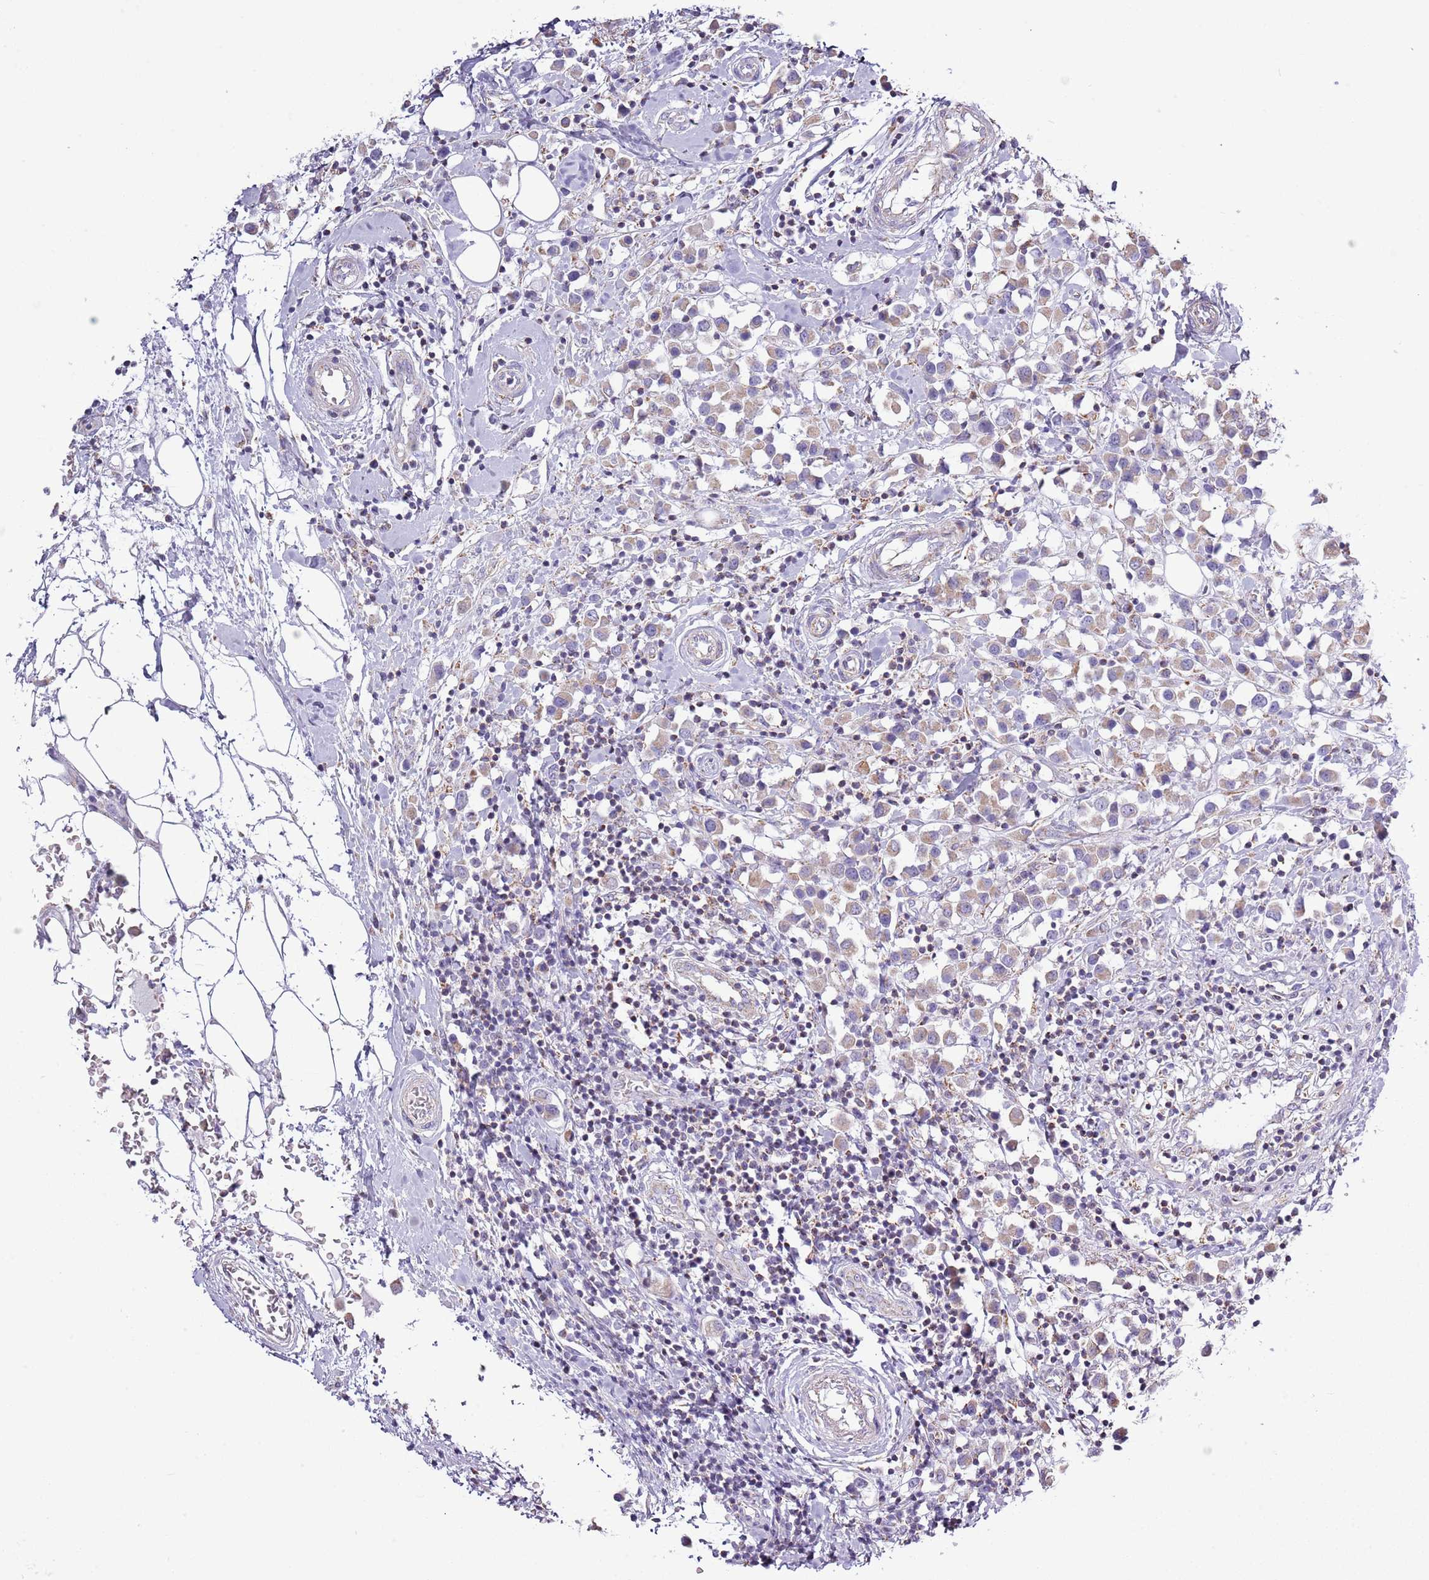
{"staining": {"intensity": "weak", "quantity": ">75%", "location": "cytoplasmic/membranous"}, "tissue": "breast cancer", "cell_type": "Tumor cells", "image_type": "cancer", "snomed": [{"axis": "morphology", "description": "Duct carcinoma"}, {"axis": "topography", "description": "Breast"}], "caption": "A micrograph of human intraductal carcinoma (breast) stained for a protein displays weak cytoplasmic/membranous brown staining in tumor cells.", "gene": "SLC23A1", "patient": {"sex": "female", "age": 61}}